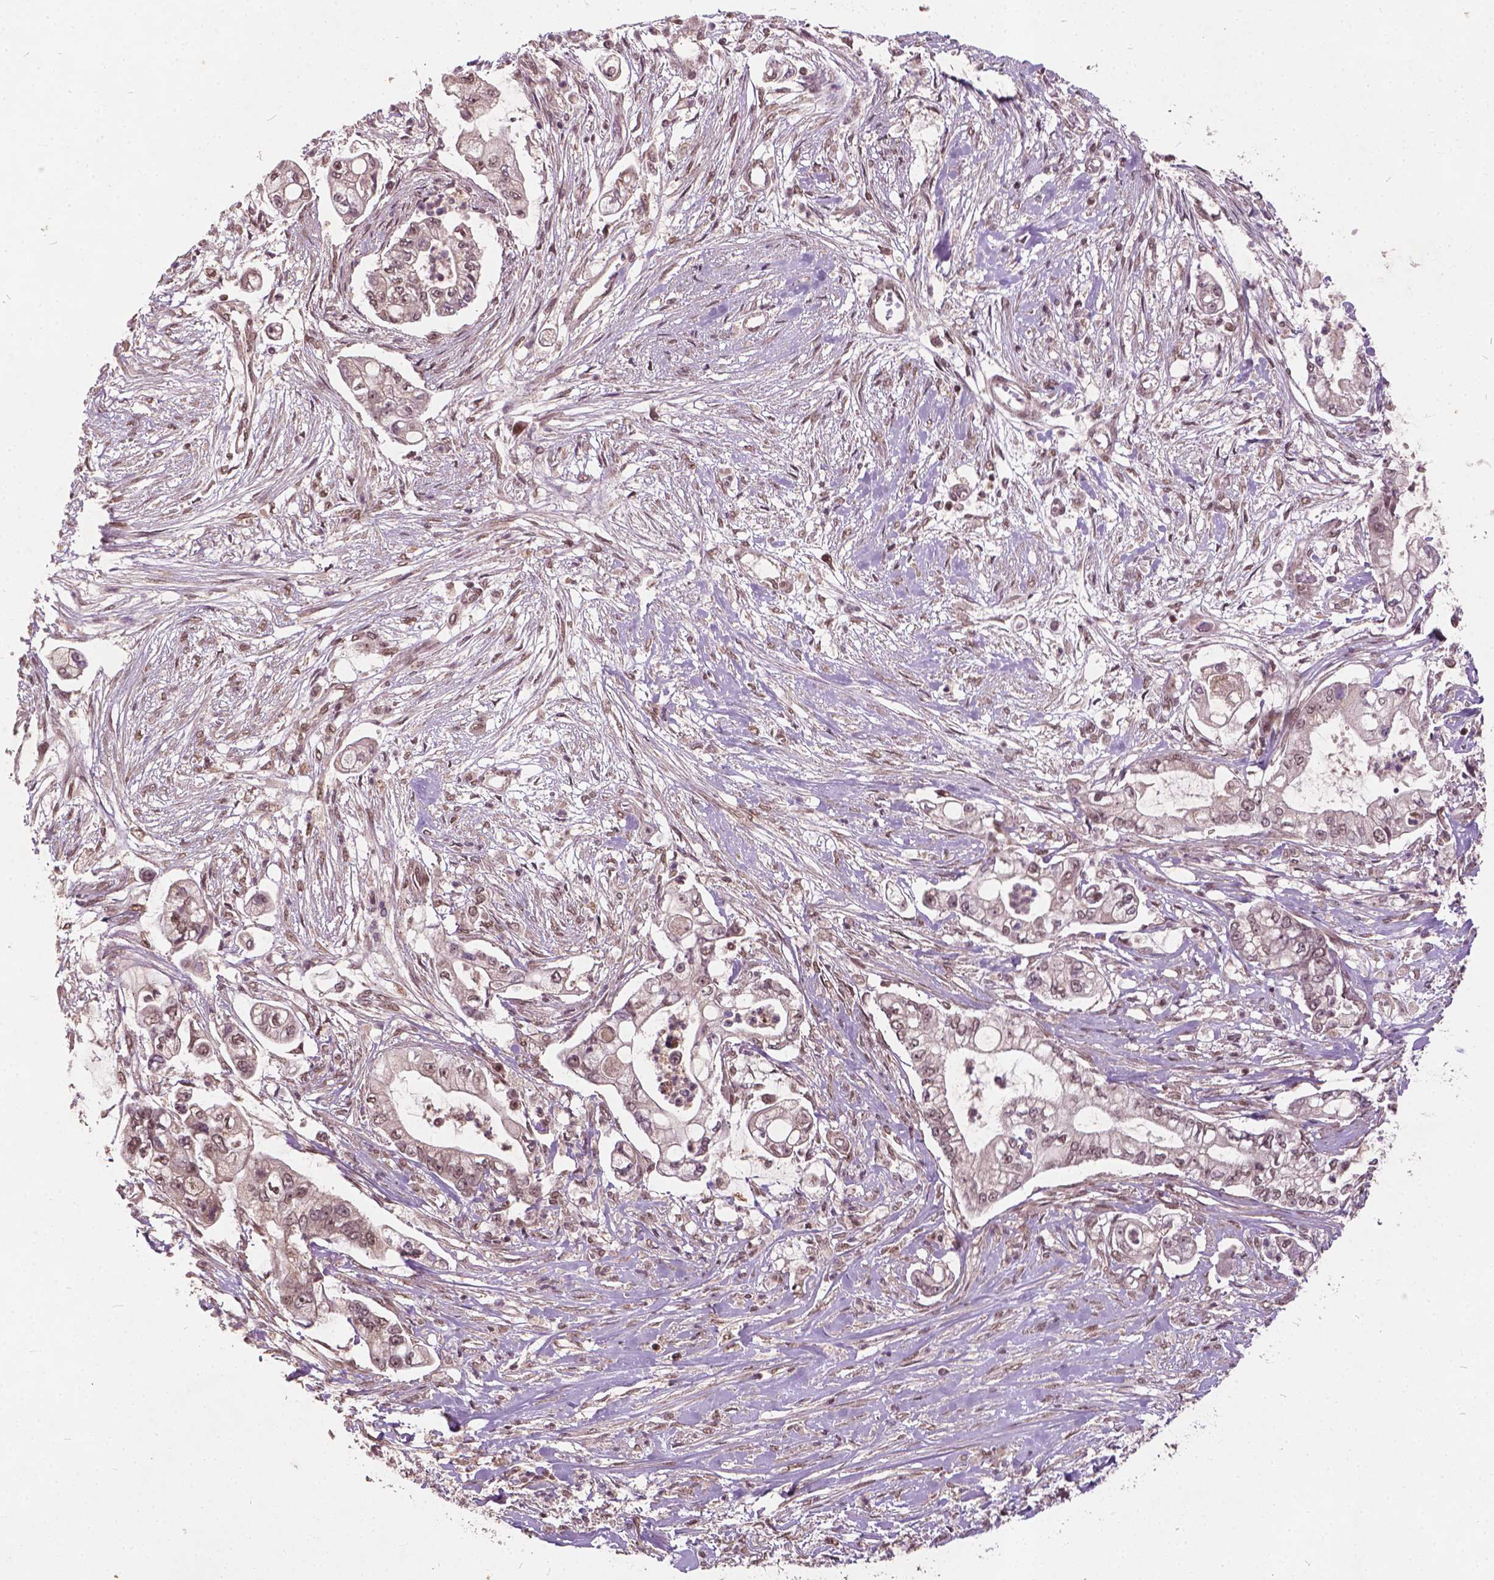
{"staining": {"intensity": "weak", "quantity": "25%-75%", "location": "nuclear"}, "tissue": "pancreatic cancer", "cell_type": "Tumor cells", "image_type": "cancer", "snomed": [{"axis": "morphology", "description": "Adenocarcinoma, NOS"}, {"axis": "topography", "description": "Pancreas"}], "caption": "Immunohistochemical staining of adenocarcinoma (pancreatic) demonstrates weak nuclear protein staining in approximately 25%-75% of tumor cells. Immunohistochemistry stains the protein in brown and the nuclei are stained blue.", "gene": "GPS2", "patient": {"sex": "female", "age": 69}}